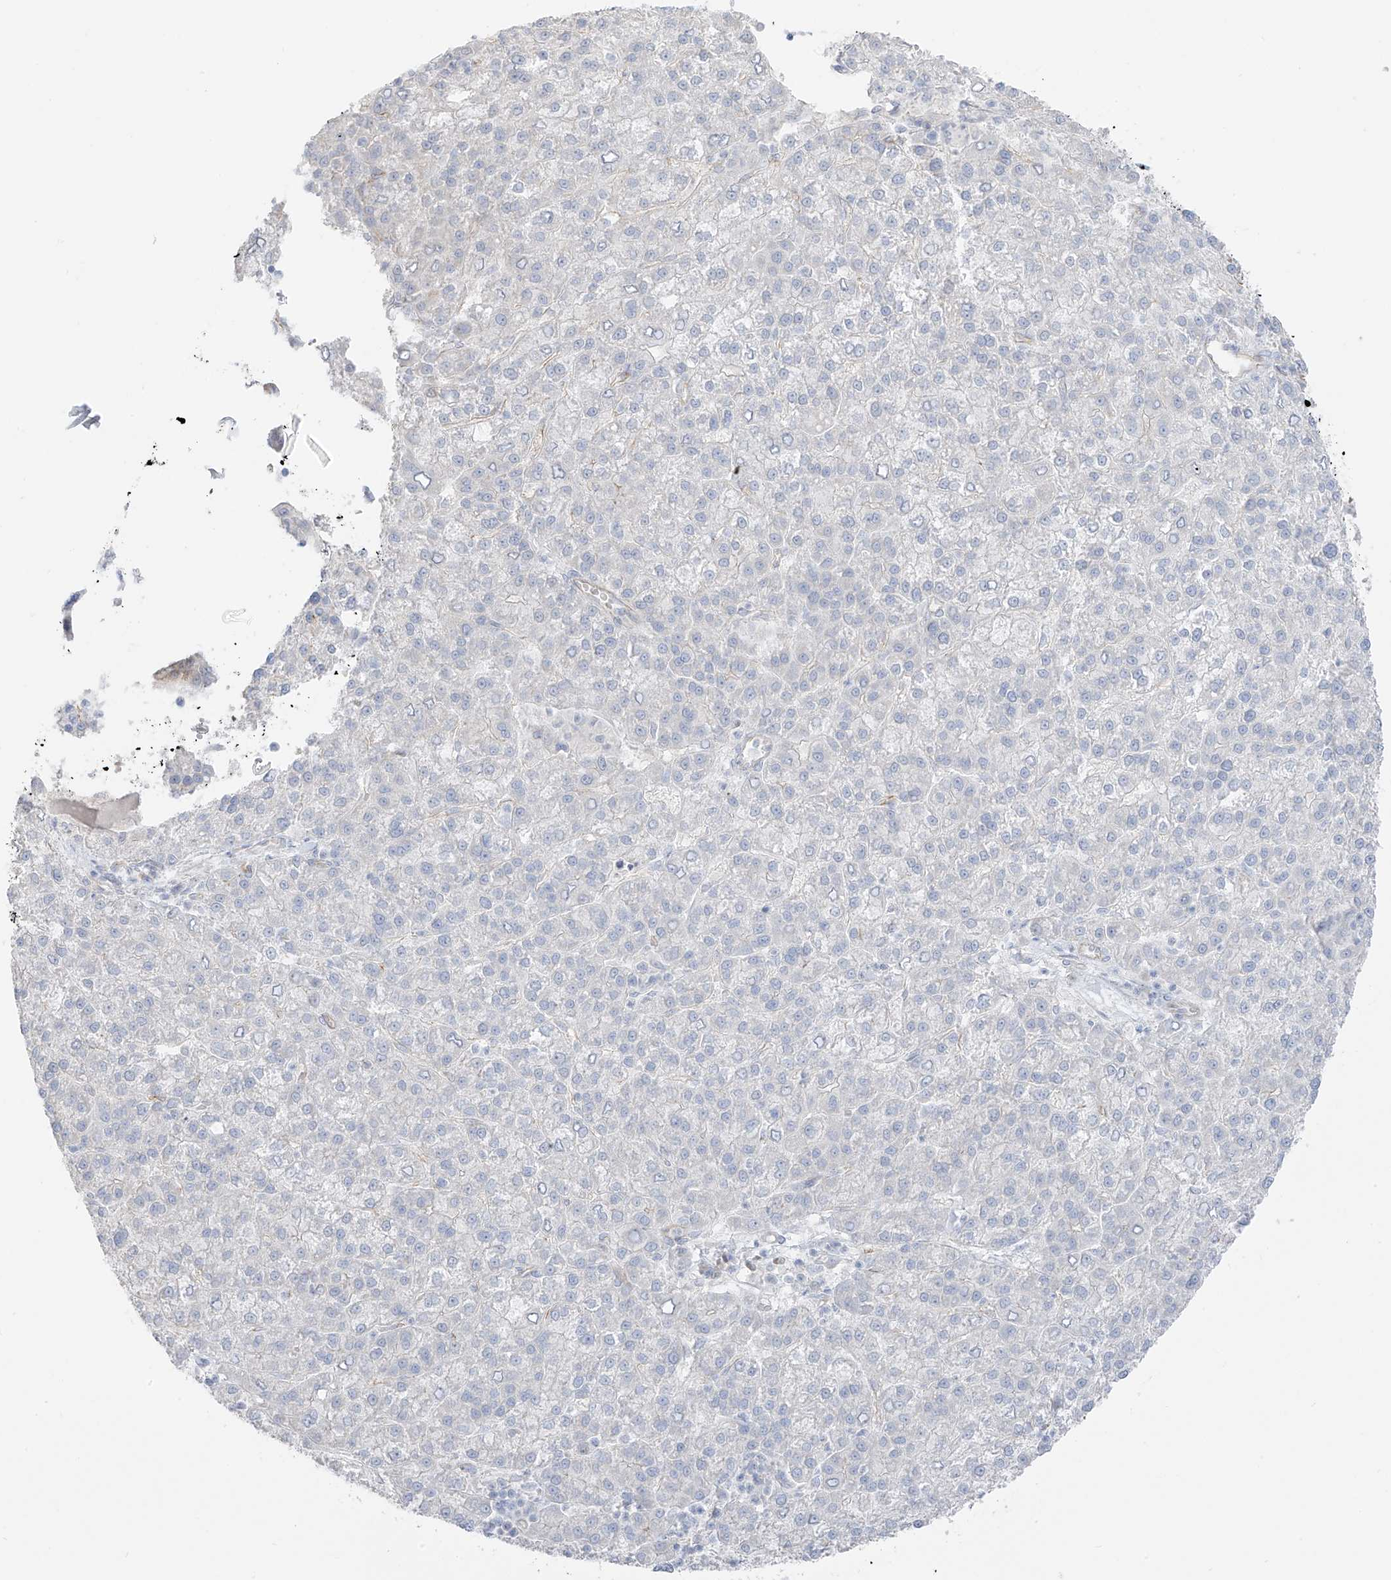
{"staining": {"intensity": "negative", "quantity": "none", "location": "none"}, "tissue": "liver cancer", "cell_type": "Tumor cells", "image_type": "cancer", "snomed": [{"axis": "morphology", "description": "Carcinoma, Hepatocellular, NOS"}, {"axis": "topography", "description": "Liver"}], "caption": "Tumor cells are negative for brown protein staining in liver cancer.", "gene": "C11orf87", "patient": {"sex": "female", "age": 58}}